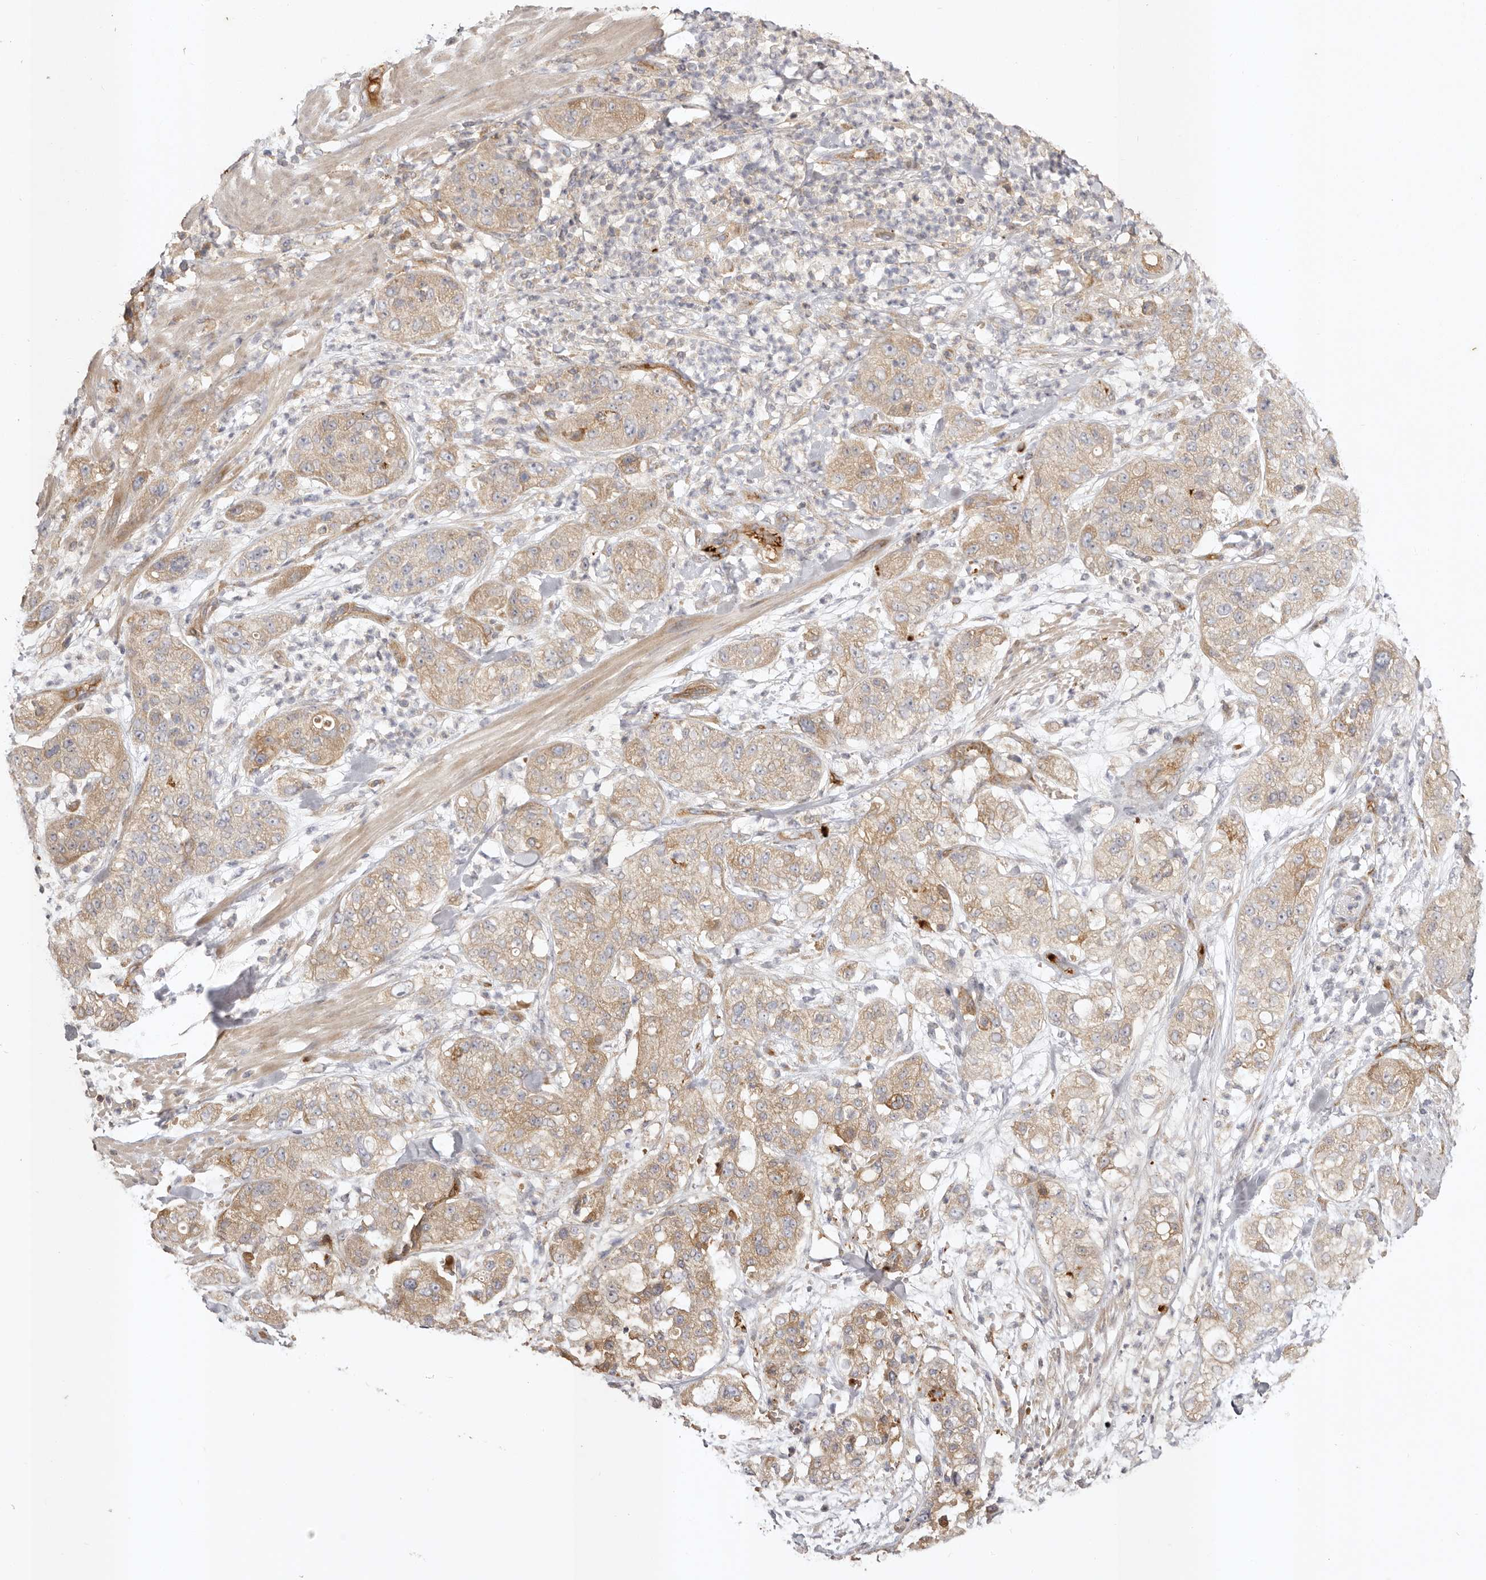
{"staining": {"intensity": "weak", "quantity": ">75%", "location": "cytoplasmic/membranous"}, "tissue": "pancreatic cancer", "cell_type": "Tumor cells", "image_type": "cancer", "snomed": [{"axis": "morphology", "description": "Adenocarcinoma, NOS"}, {"axis": "topography", "description": "Pancreas"}], "caption": "The immunohistochemical stain labels weak cytoplasmic/membranous staining in tumor cells of pancreatic cancer tissue.", "gene": "ADAMTS9", "patient": {"sex": "female", "age": 78}}